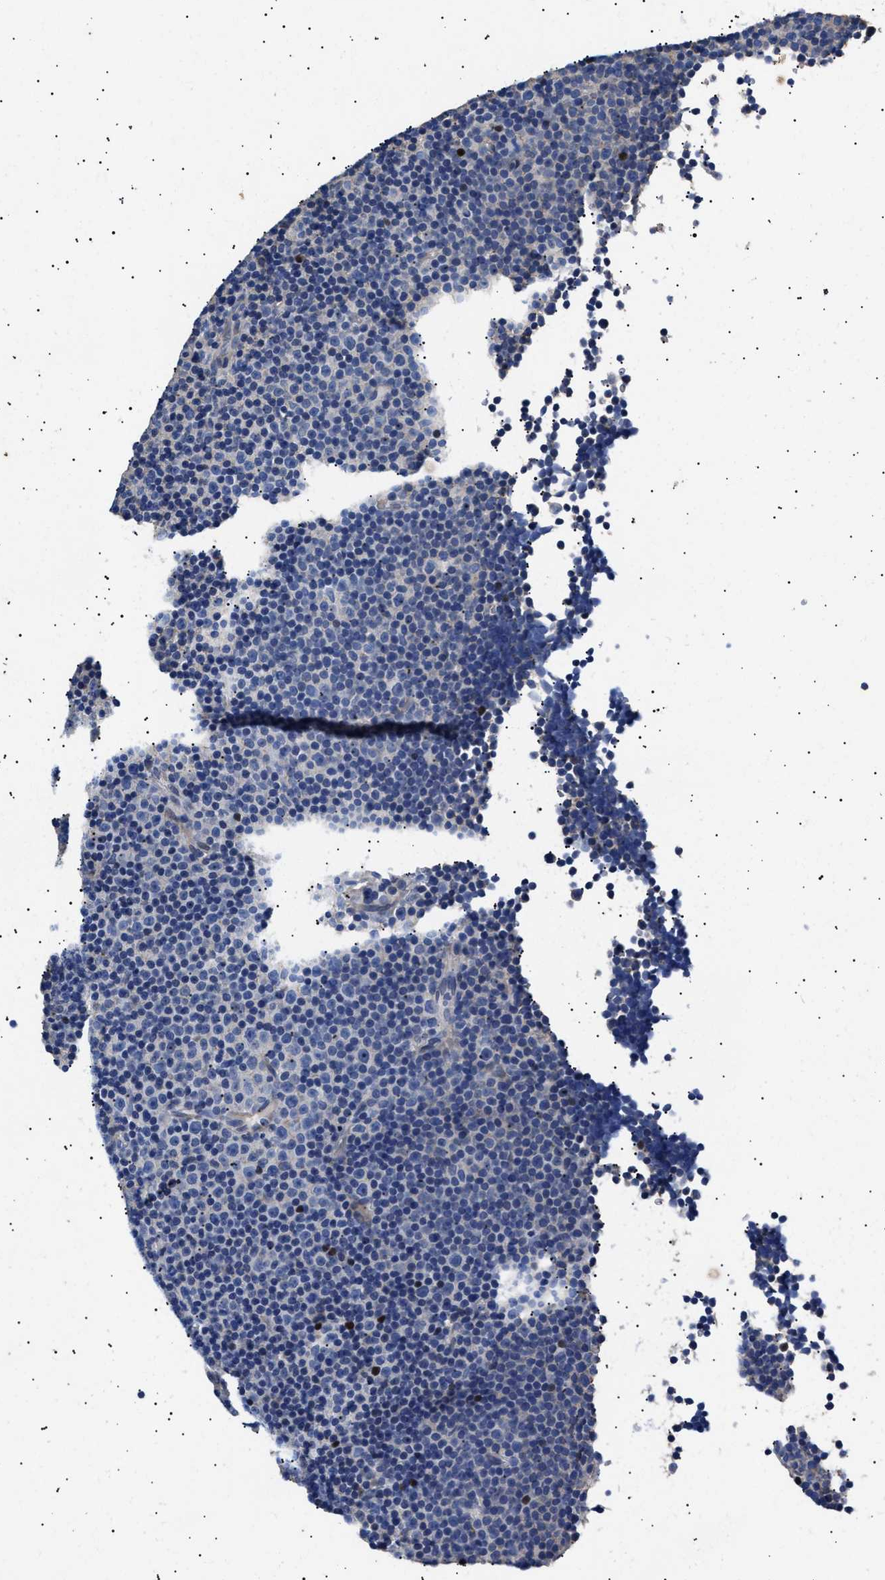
{"staining": {"intensity": "negative", "quantity": "none", "location": "none"}, "tissue": "lymphoma", "cell_type": "Tumor cells", "image_type": "cancer", "snomed": [{"axis": "morphology", "description": "Malignant lymphoma, non-Hodgkin's type, Low grade"}, {"axis": "topography", "description": "Lymph node"}], "caption": "This is an immunohistochemistry image of malignant lymphoma, non-Hodgkin's type (low-grade). There is no expression in tumor cells.", "gene": "HEMGN", "patient": {"sex": "female", "age": 67}}